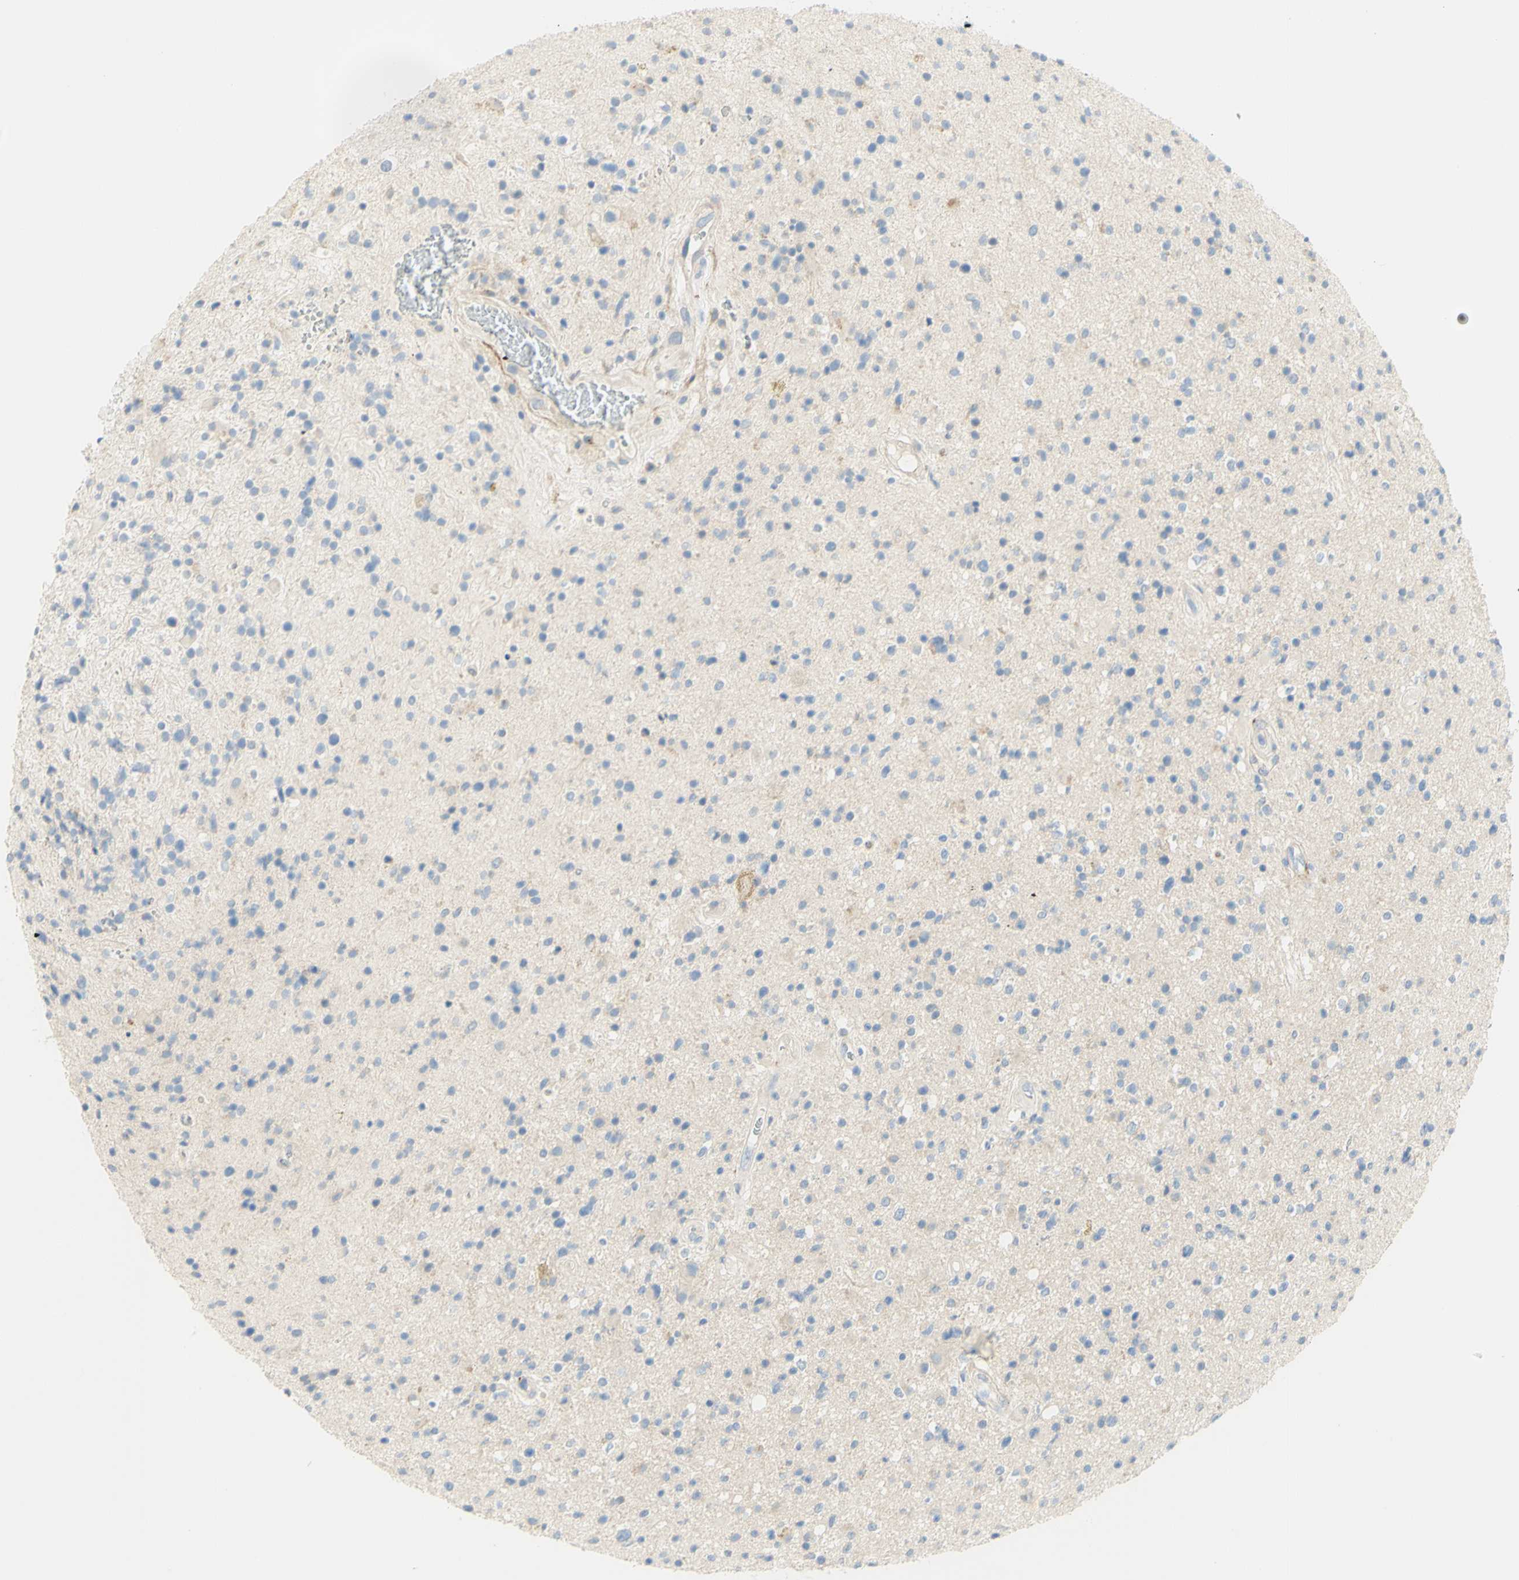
{"staining": {"intensity": "negative", "quantity": "none", "location": "none"}, "tissue": "glioma", "cell_type": "Tumor cells", "image_type": "cancer", "snomed": [{"axis": "morphology", "description": "Glioma, malignant, High grade"}, {"axis": "topography", "description": "Brain"}], "caption": "There is no significant positivity in tumor cells of glioma.", "gene": "GCNT3", "patient": {"sex": "male", "age": 33}}